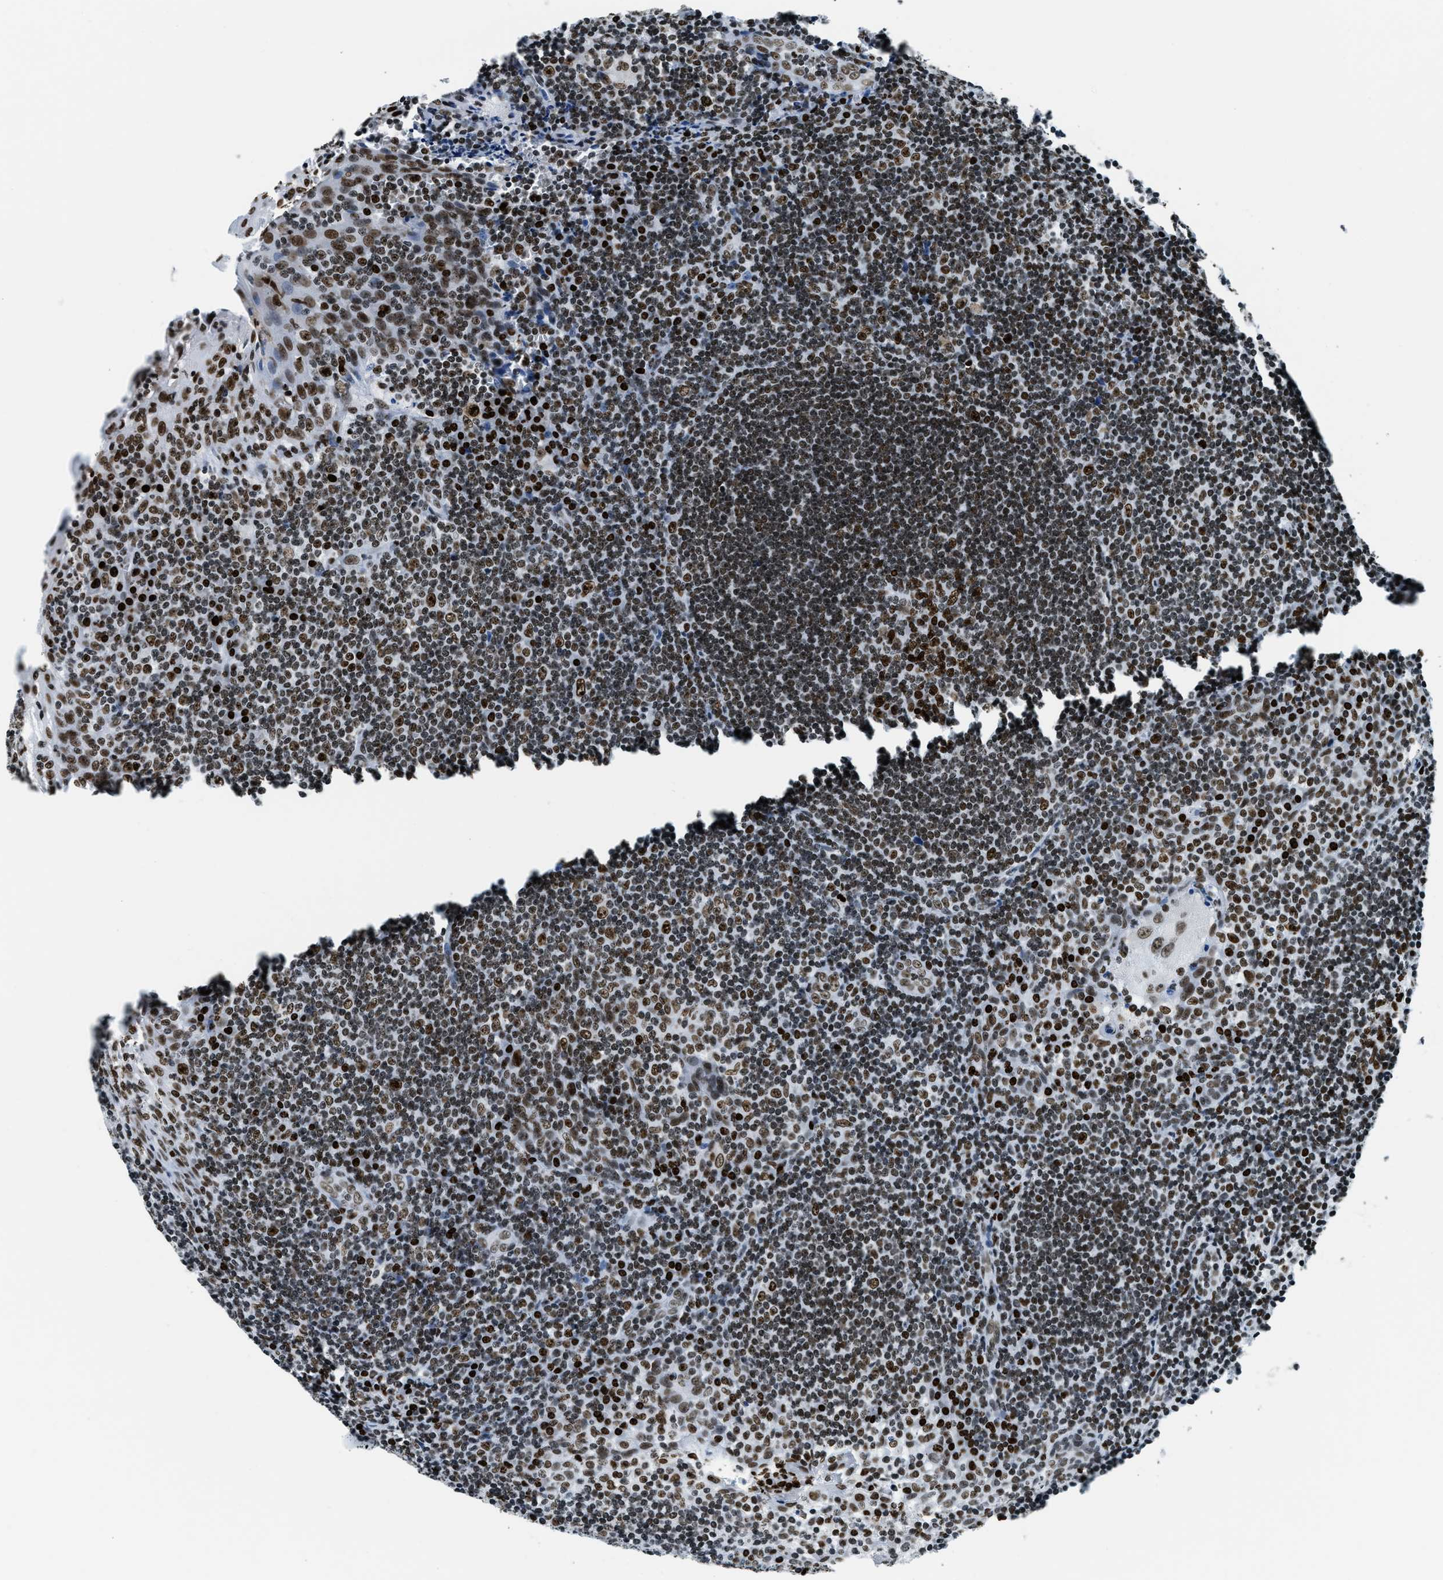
{"staining": {"intensity": "strong", "quantity": ">75%", "location": "nuclear"}, "tissue": "tonsil", "cell_type": "Germinal center cells", "image_type": "normal", "snomed": [{"axis": "morphology", "description": "Normal tissue, NOS"}, {"axis": "topography", "description": "Tonsil"}], "caption": "Normal tonsil displays strong nuclear positivity in approximately >75% of germinal center cells, visualized by immunohistochemistry.", "gene": "TOP1", "patient": {"sex": "male", "age": 37}}